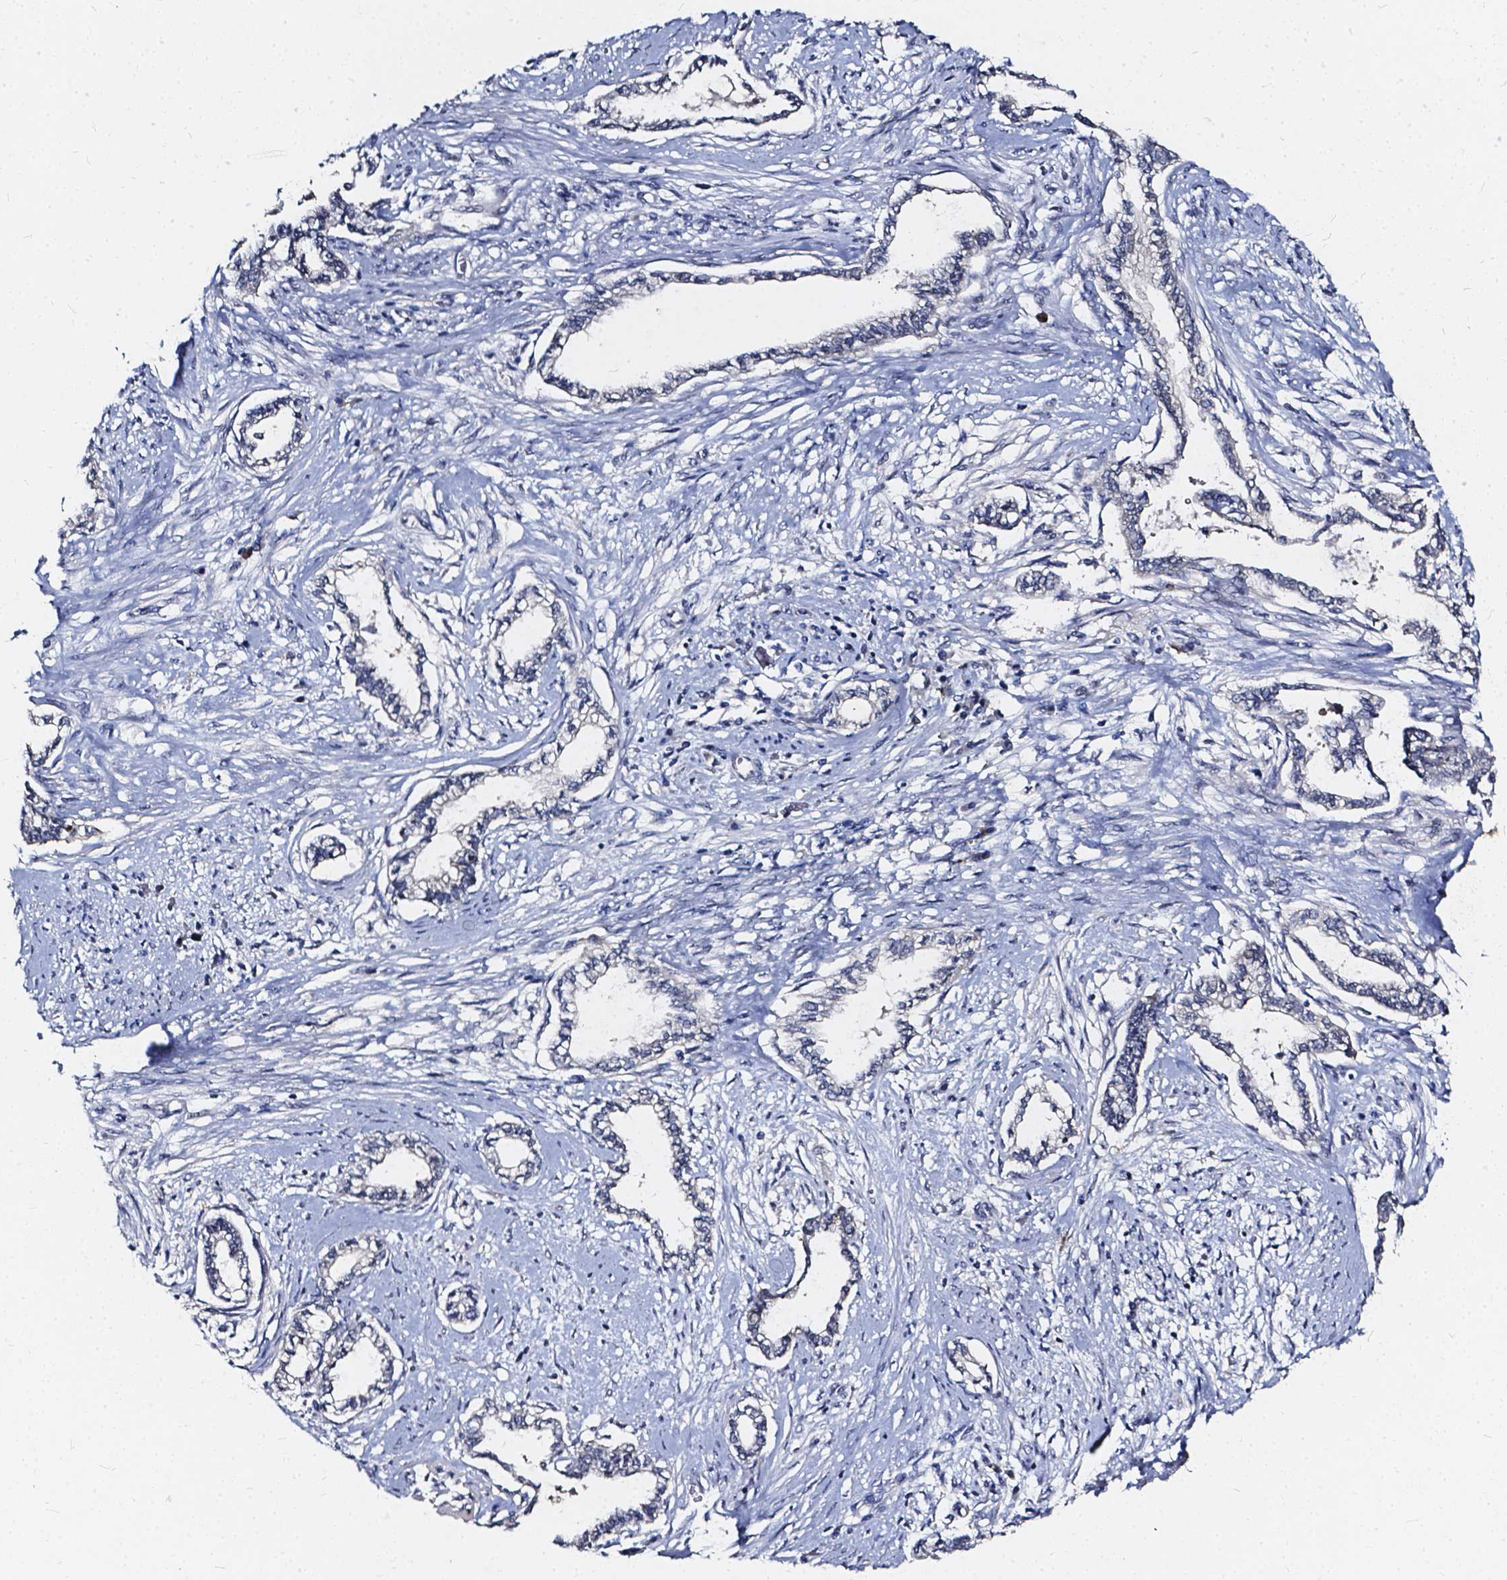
{"staining": {"intensity": "negative", "quantity": "none", "location": "none"}, "tissue": "cervical cancer", "cell_type": "Tumor cells", "image_type": "cancer", "snomed": [{"axis": "morphology", "description": "Adenocarcinoma, NOS"}, {"axis": "topography", "description": "Cervix"}], "caption": "Photomicrograph shows no significant protein positivity in tumor cells of cervical adenocarcinoma.", "gene": "SOWAHA", "patient": {"sex": "female", "age": 62}}